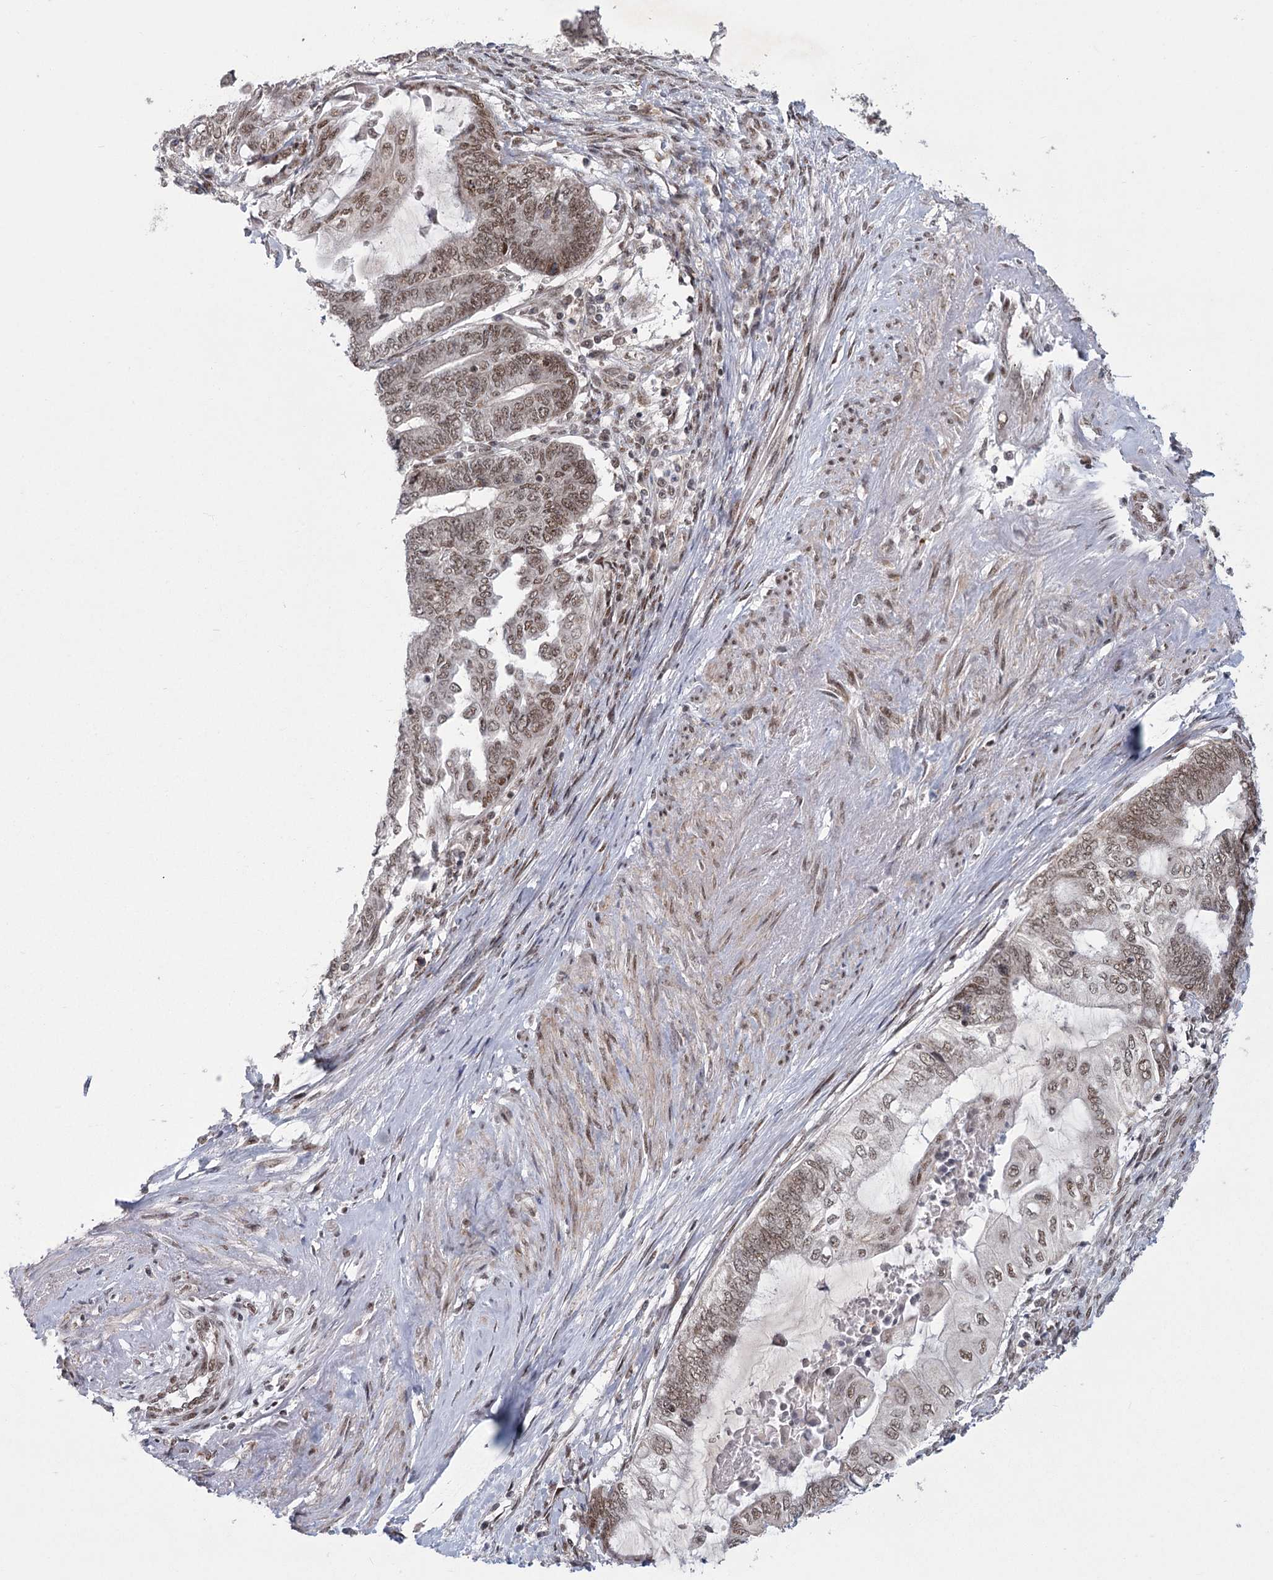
{"staining": {"intensity": "moderate", "quantity": ">75%", "location": "nuclear"}, "tissue": "endometrial cancer", "cell_type": "Tumor cells", "image_type": "cancer", "snomed": [{"axis": "morphology", "description": "Adenocarcinoma, NOS"}, {"axis": "topography", "description": "Uterus"}, {"axis": "topography", "description": "Endometrium"}], "caption": "Endometrial adenocarcinoma was stained to show a protein in brown. There is medium levels of moderate nuclear positivity in approximately >75% of tumor cells.", "gene": "CIB4", "patient": {"sex": "female", "age": 70}}